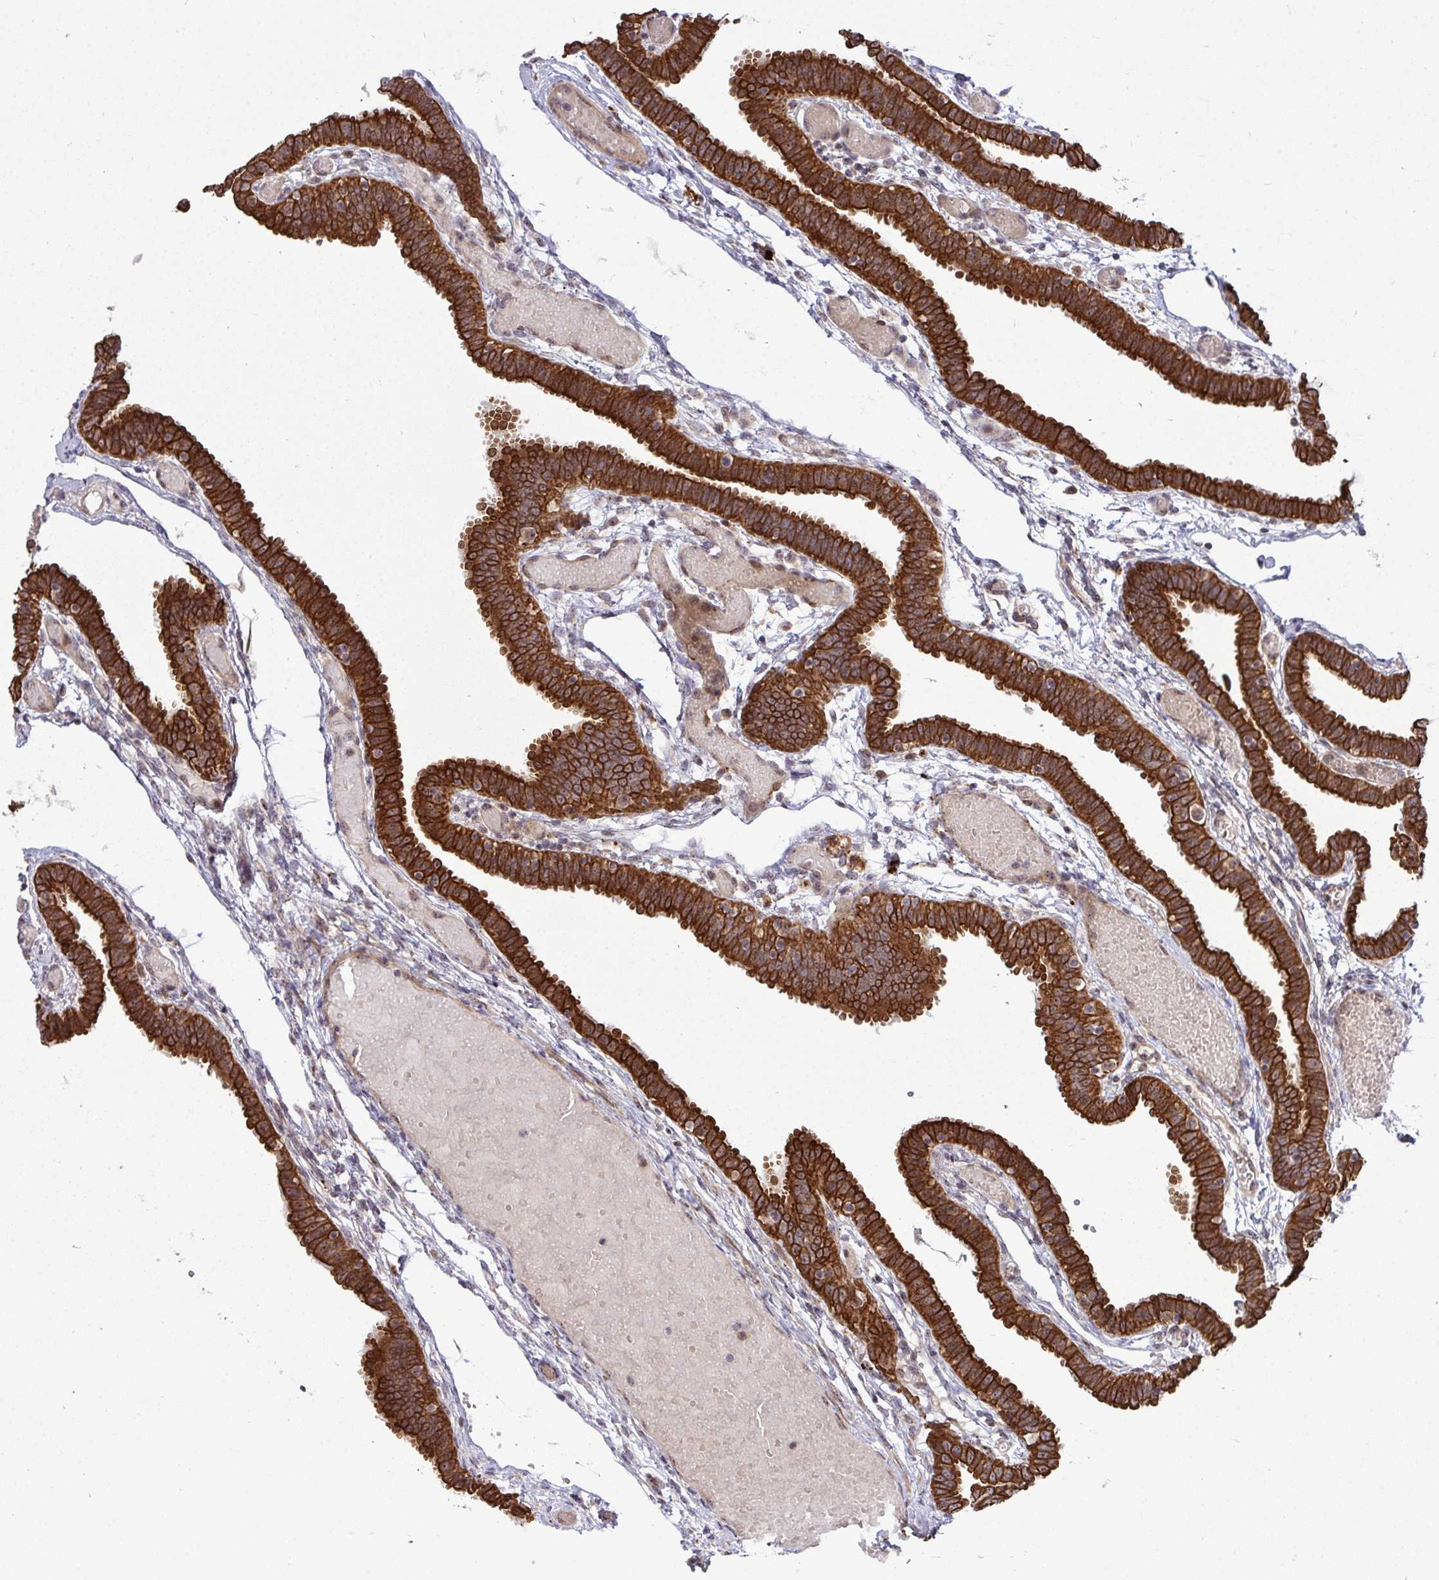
{"staining": {"intensity": "strong", "quantity": ">75%", "location": "cytoplasmic/membranous"}, "tissue": "fallopian tube", "cell_type": "Glandular cells", "image_type": "normal", "snomed": [{"axis": "morphology", "description": "Normal tissue, NOS"}, {"axis": "topography", "description": "Fallopian tube"}], "caption": "About >75% of glandular cells in normal human fallopian tube exhibit strong cytoplasmic/membranous protein staining as visualized by brown immunohistochemical staining.", "gene": "TRIM44", "patient": {"sex": "female", "age": 37}}